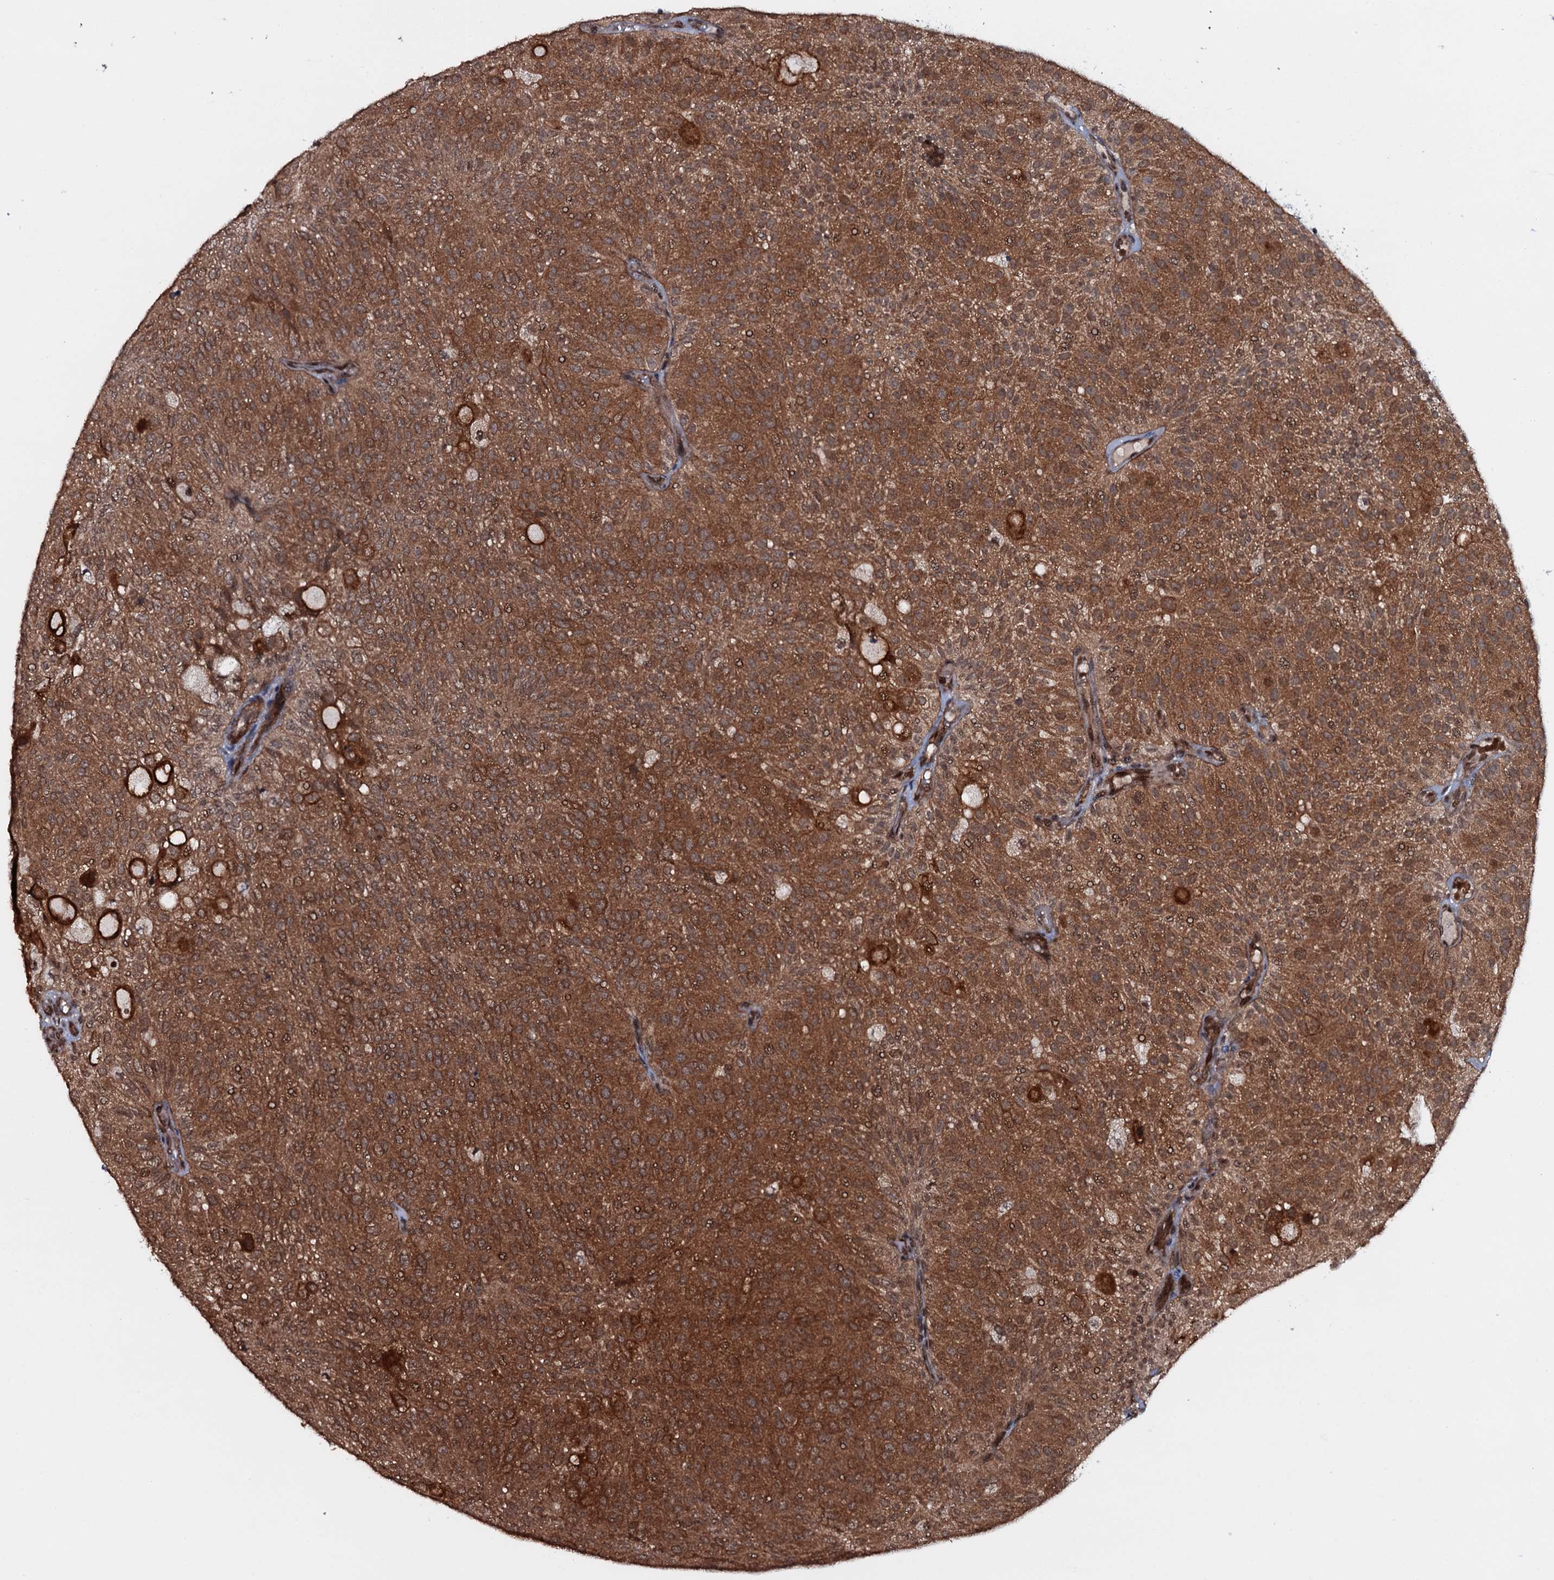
{"staining": {"intensity": "strong", "quantity": ">75%", "location": "cytoplasmic/membranous"}, "tissue": "urothelial cancer", "cell_type": "Tumor cells", "image_type": "cancer", "snomed": [{"axis": "morphology", "description": "Urothelial carcinoma, Low grade"}, {"axis": "topography", "description": "Urinary bladder"}], "caption": "Brown immunohistochemical staining in urothelial cancer exhibits strong cytoplasmic/membranous staining in approximately >75% of tumor cells.", "gene": "HDDC3", "patient": {"sex": "male", "age": 78}}